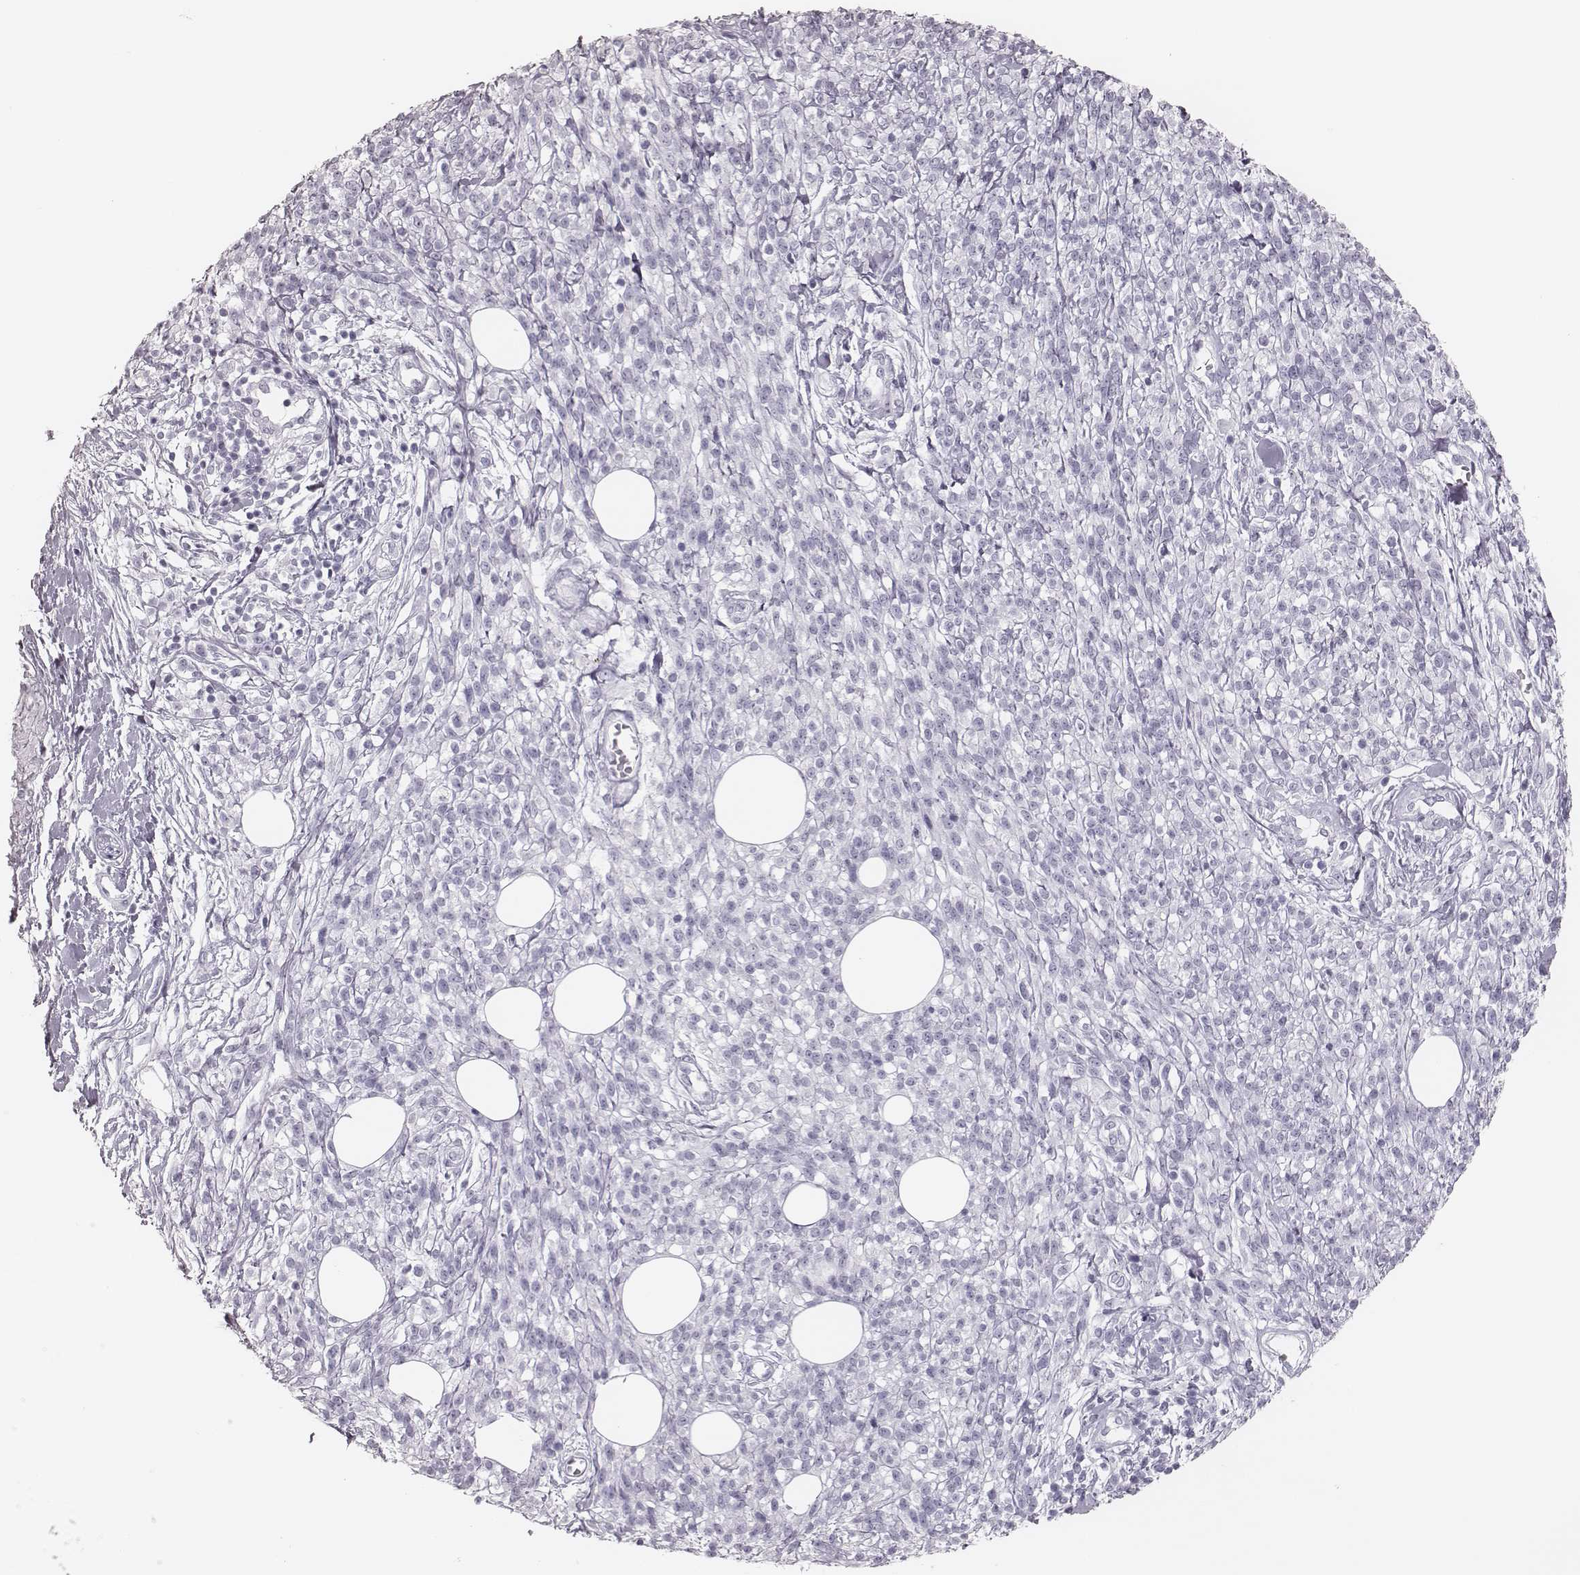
{"staining": {"intensity": "negative", "quantity": "none", "location": "none"}, "tissue": "melanoma", "cell_type": "Tumor cells", "image_type": "cancer", "snomed": [{"axis": "morphology", "description": "Malignant melanoma, NOS"}, {"axis": "topography", "description": "Skin"}, {"axis": "topography", "description": "Skin of trunk"}], "caption": "The micrograph shows no staining of tumor cells in melanoma.", "gene": "ELANE", "patient": {"sex": "male", "age": 74}}